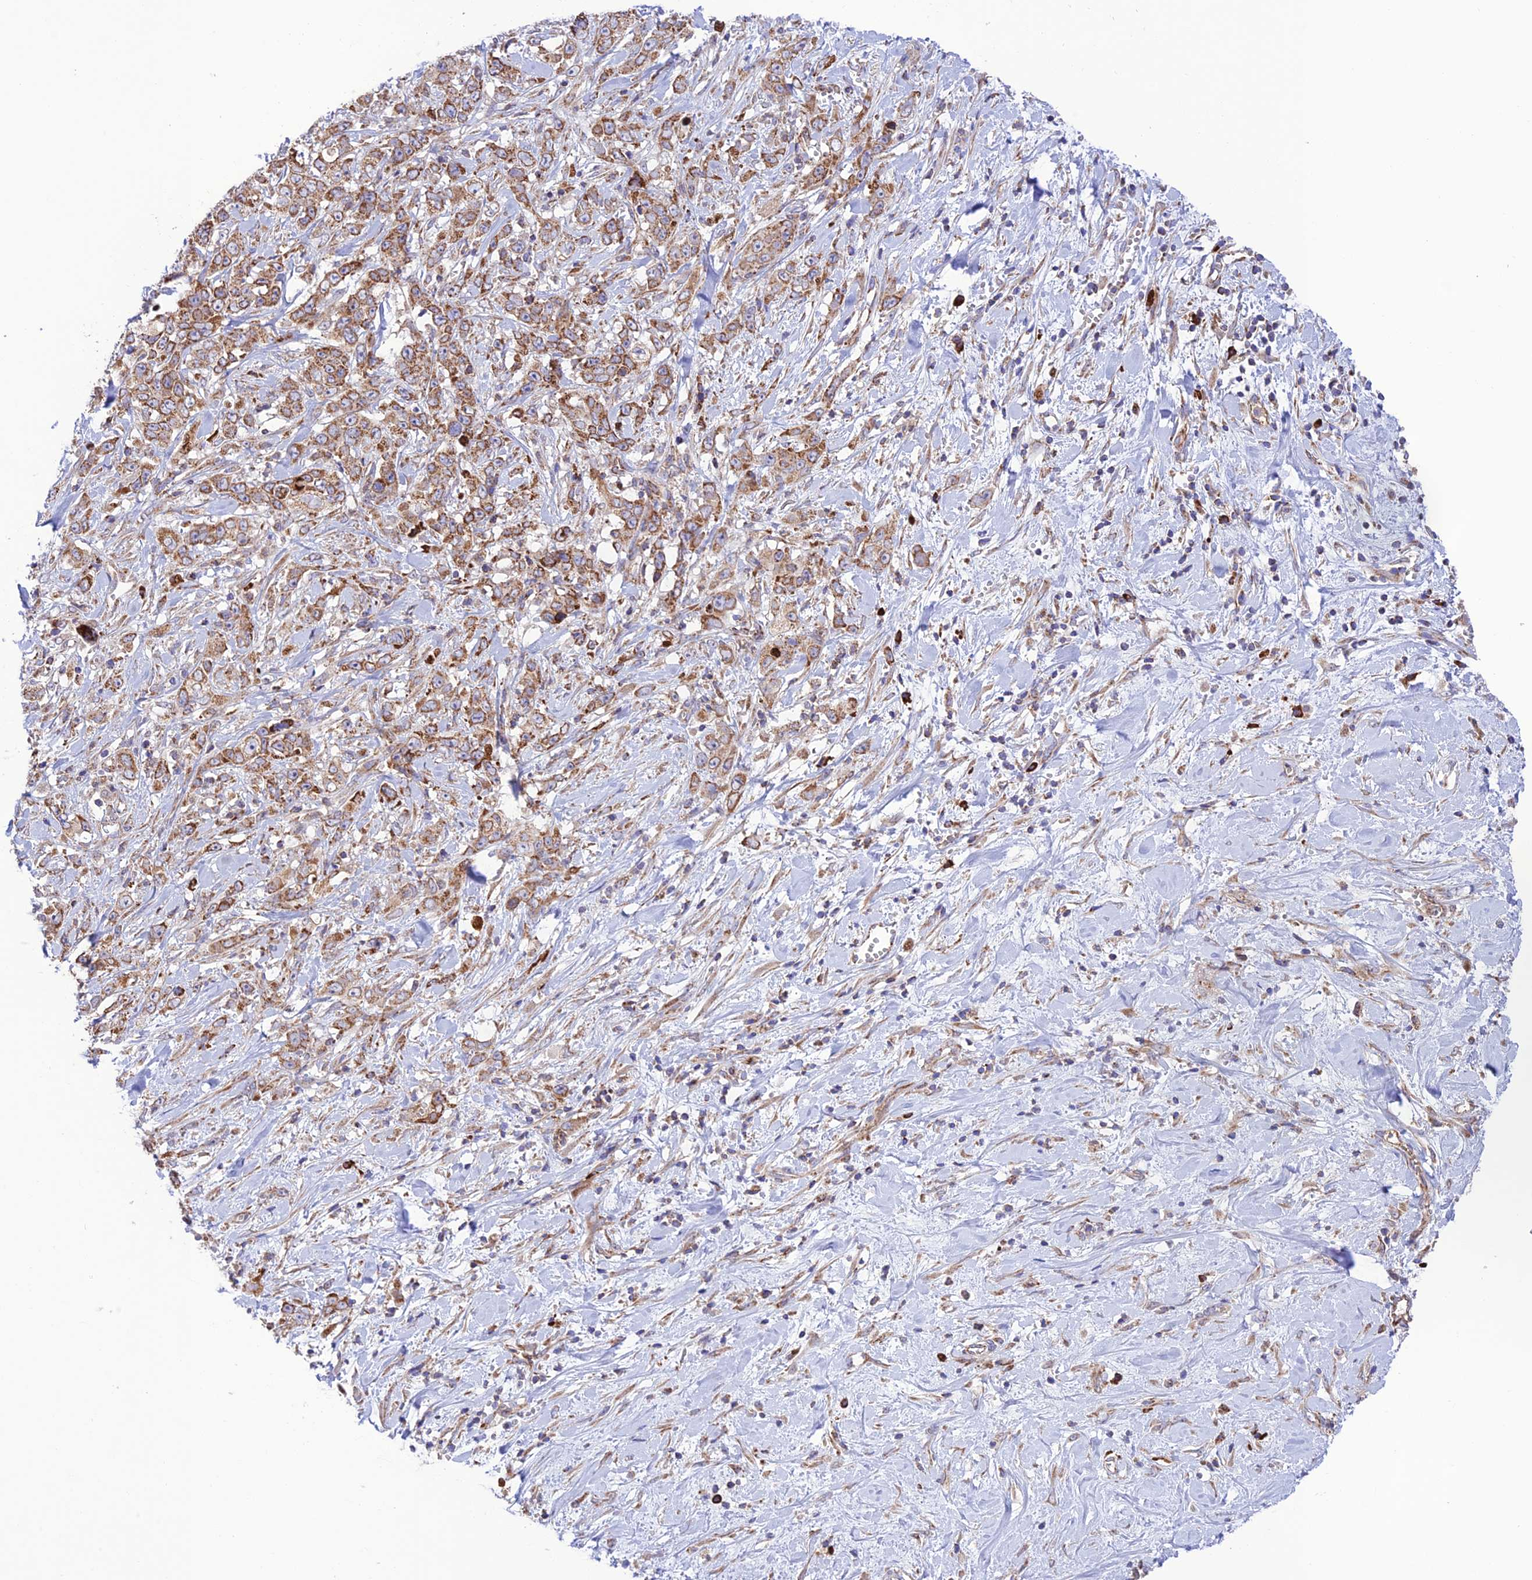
{"staining": {"intensity": "moderate", "quantity": ">75%", "location": "cytoplasmic/membranous"}, "tissue": "stomach cancer", "cell_type": "Tumor cells", "image_type": "cancer", "snomed": [{"axis": "morphology", "description": "Adenocarcinoma, NOS"}, {"axis": "topography", "description": "Stomach, upper"}], "caption": "The image demonstrates a brown stain indicating the presence of a protein in the cytoplasmic/membranous of tumor cells in stomach adenocarcinoma. (brown staining indicates protein expression, while blue staining denotes nuclei).", "gene": "UAP1L1", "patient": {"sex": "male", "age": 62}}